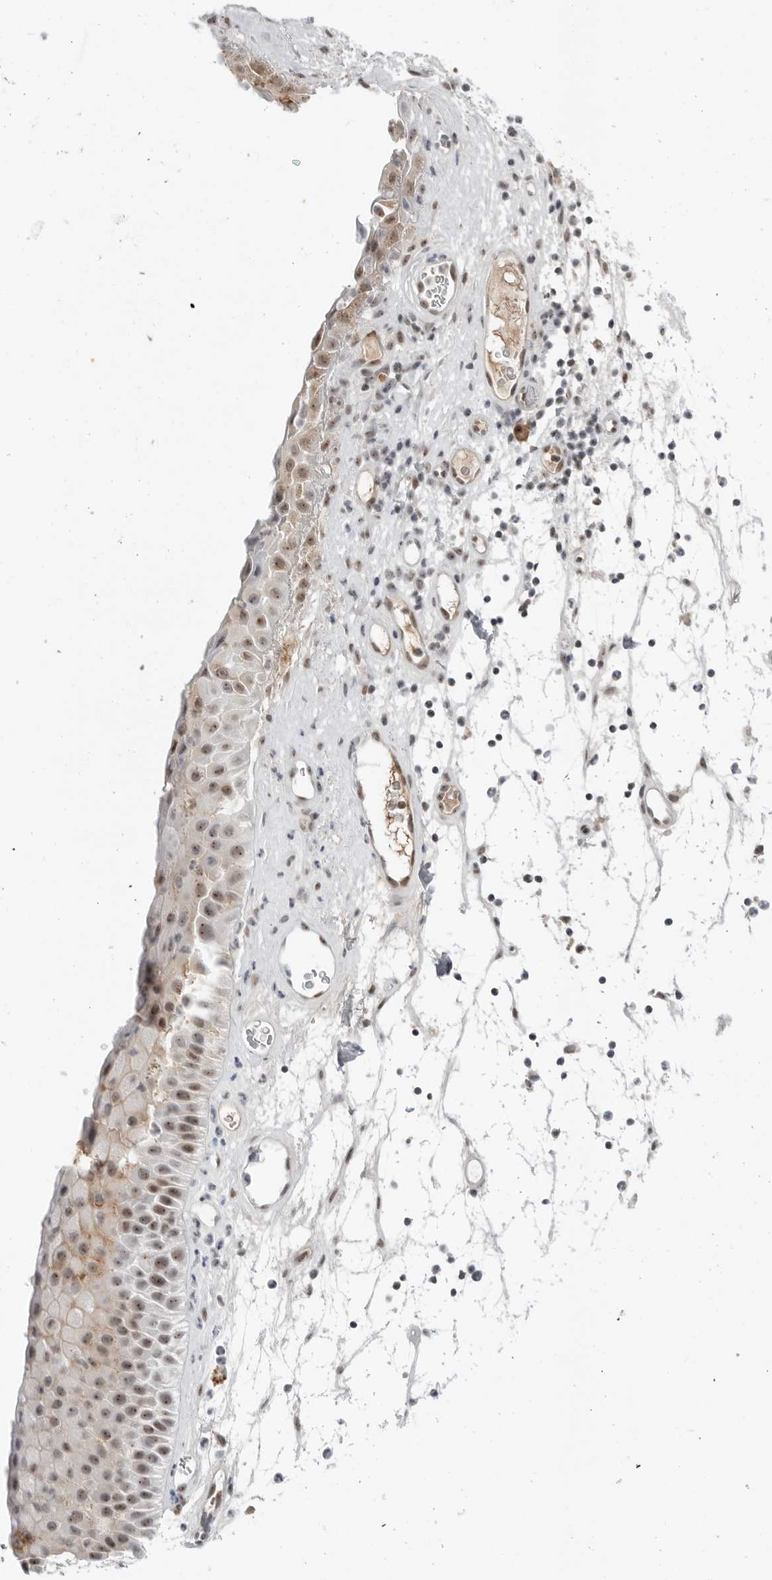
{"staining": {"intensity": "strong", "quantity": "25%-75%", "location": "cytoplasmic/membranous,nuclear"}, "tissue": "nasopharynx", "cell_type": "Respiratory epithelial cells", "image_type": "normal", "snomed": [{"axis": "morphology", "description": "Normal tissue, NOS"}, {"axis": "topography", "description": "Nasopharynx"}], "caption": "Immunohistochemistry (DAB) staining of benign human nasopharynx demonstrates strong cytoplasmic/membranous,nuclear protein staining in approximately 25%-75% of respiratory epithelial cells. (DAB IHC with brightfield microscopy, high magnification).", "gene": "WRAP53", "patient": {"sex": "male", "age": 64}}